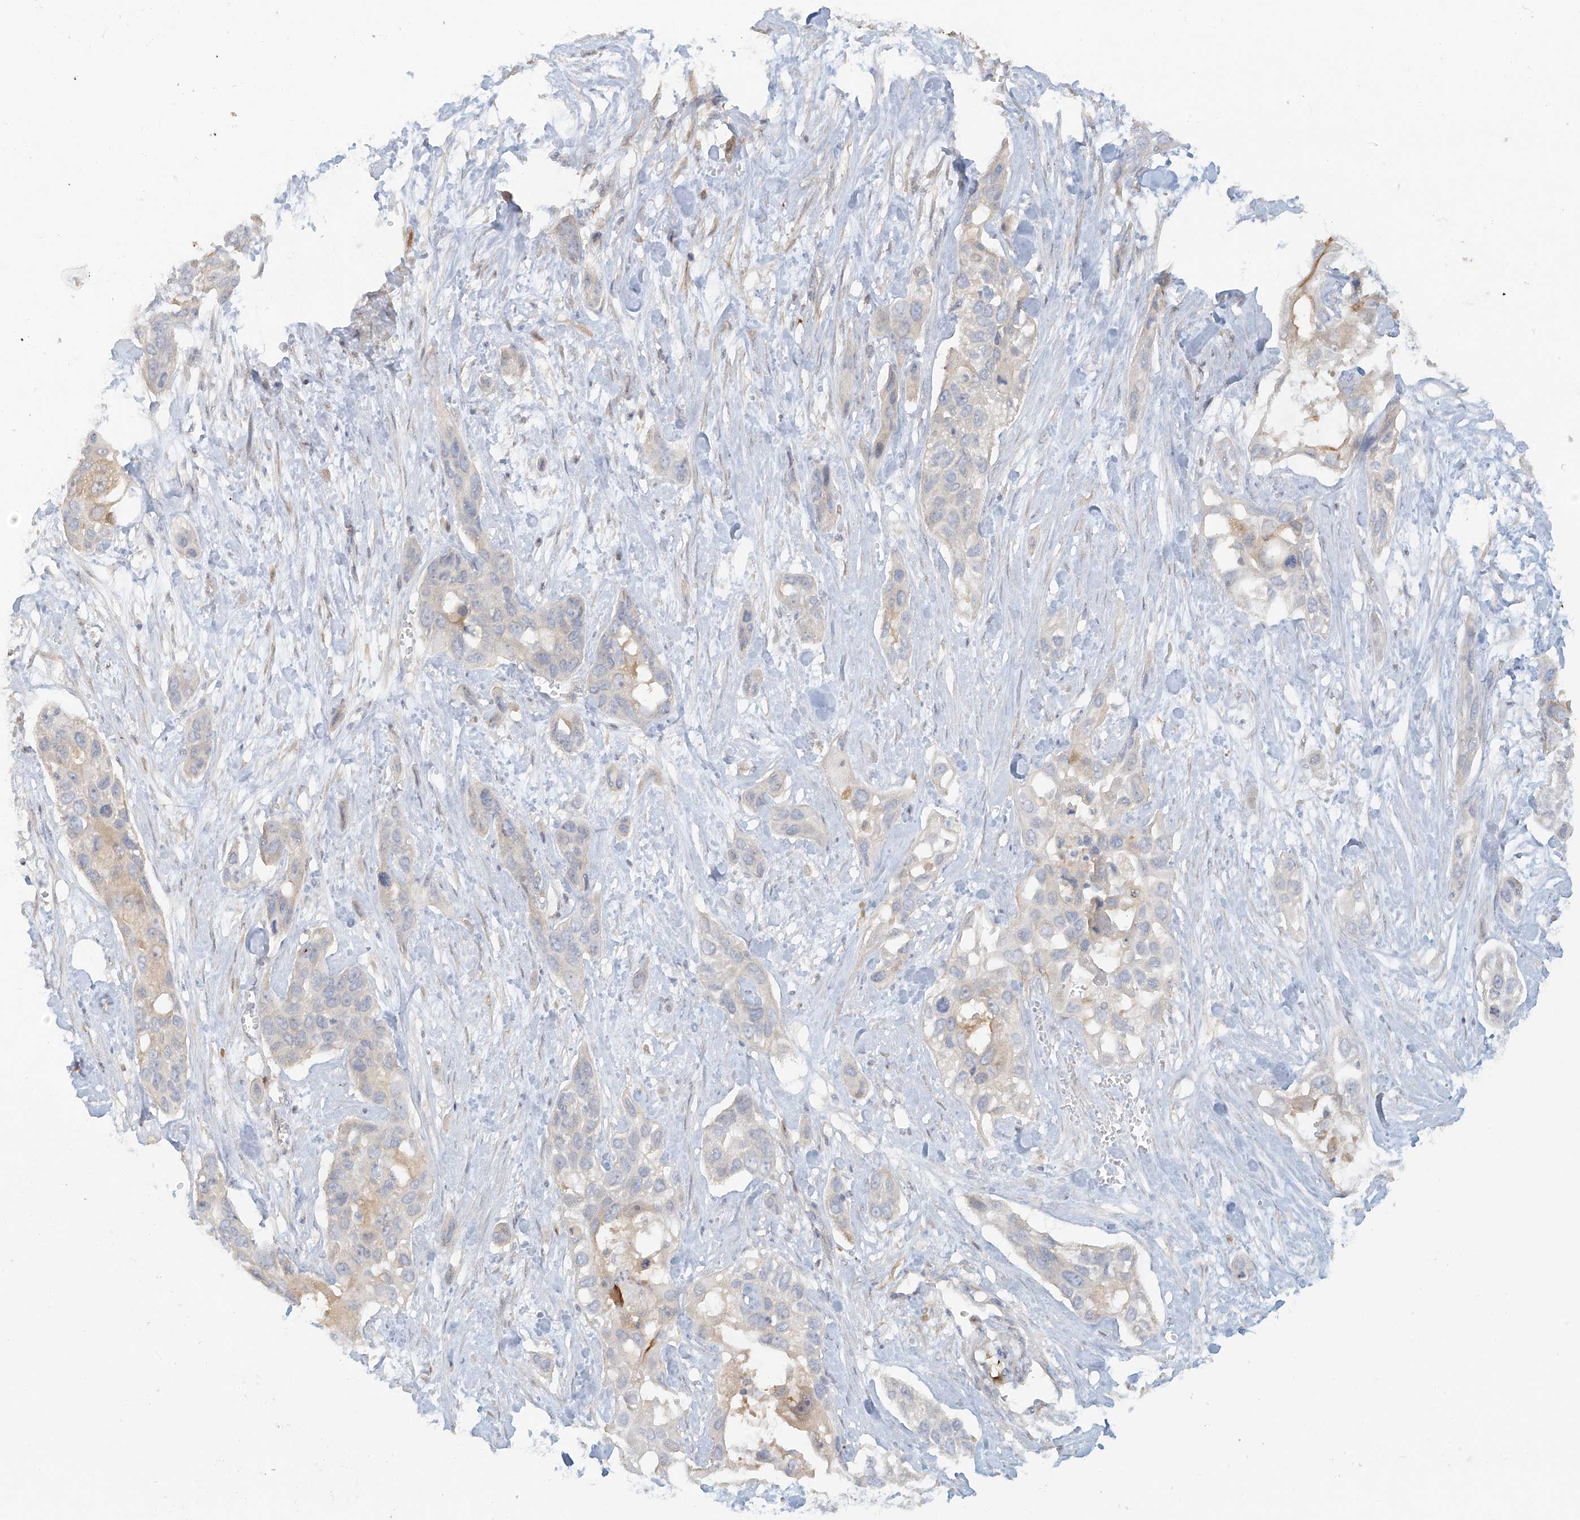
{"staining": {"intensity": "negative", "quantity": "none", "location": "none"}, "tissue": "pancreatic cancer", "cell_type": "Tumor cells", "image_type": "cancer", "snomed": [{"axis": "morphology", "description": "Adenocarcinoma, NOS"}, {"axis": "topography", "description": "Pancreas"}], "caption": "High magnification brightfield microscopy of adenocarcinoma (pancreatic) stained with DAB (3,3'-diaminobenzidine) (brown) and counterstained with hematoxylin (blue): tumor cells show no significant staining.", "gene": "UPK1B", "patient": {"sex": "female", "age": 60}}